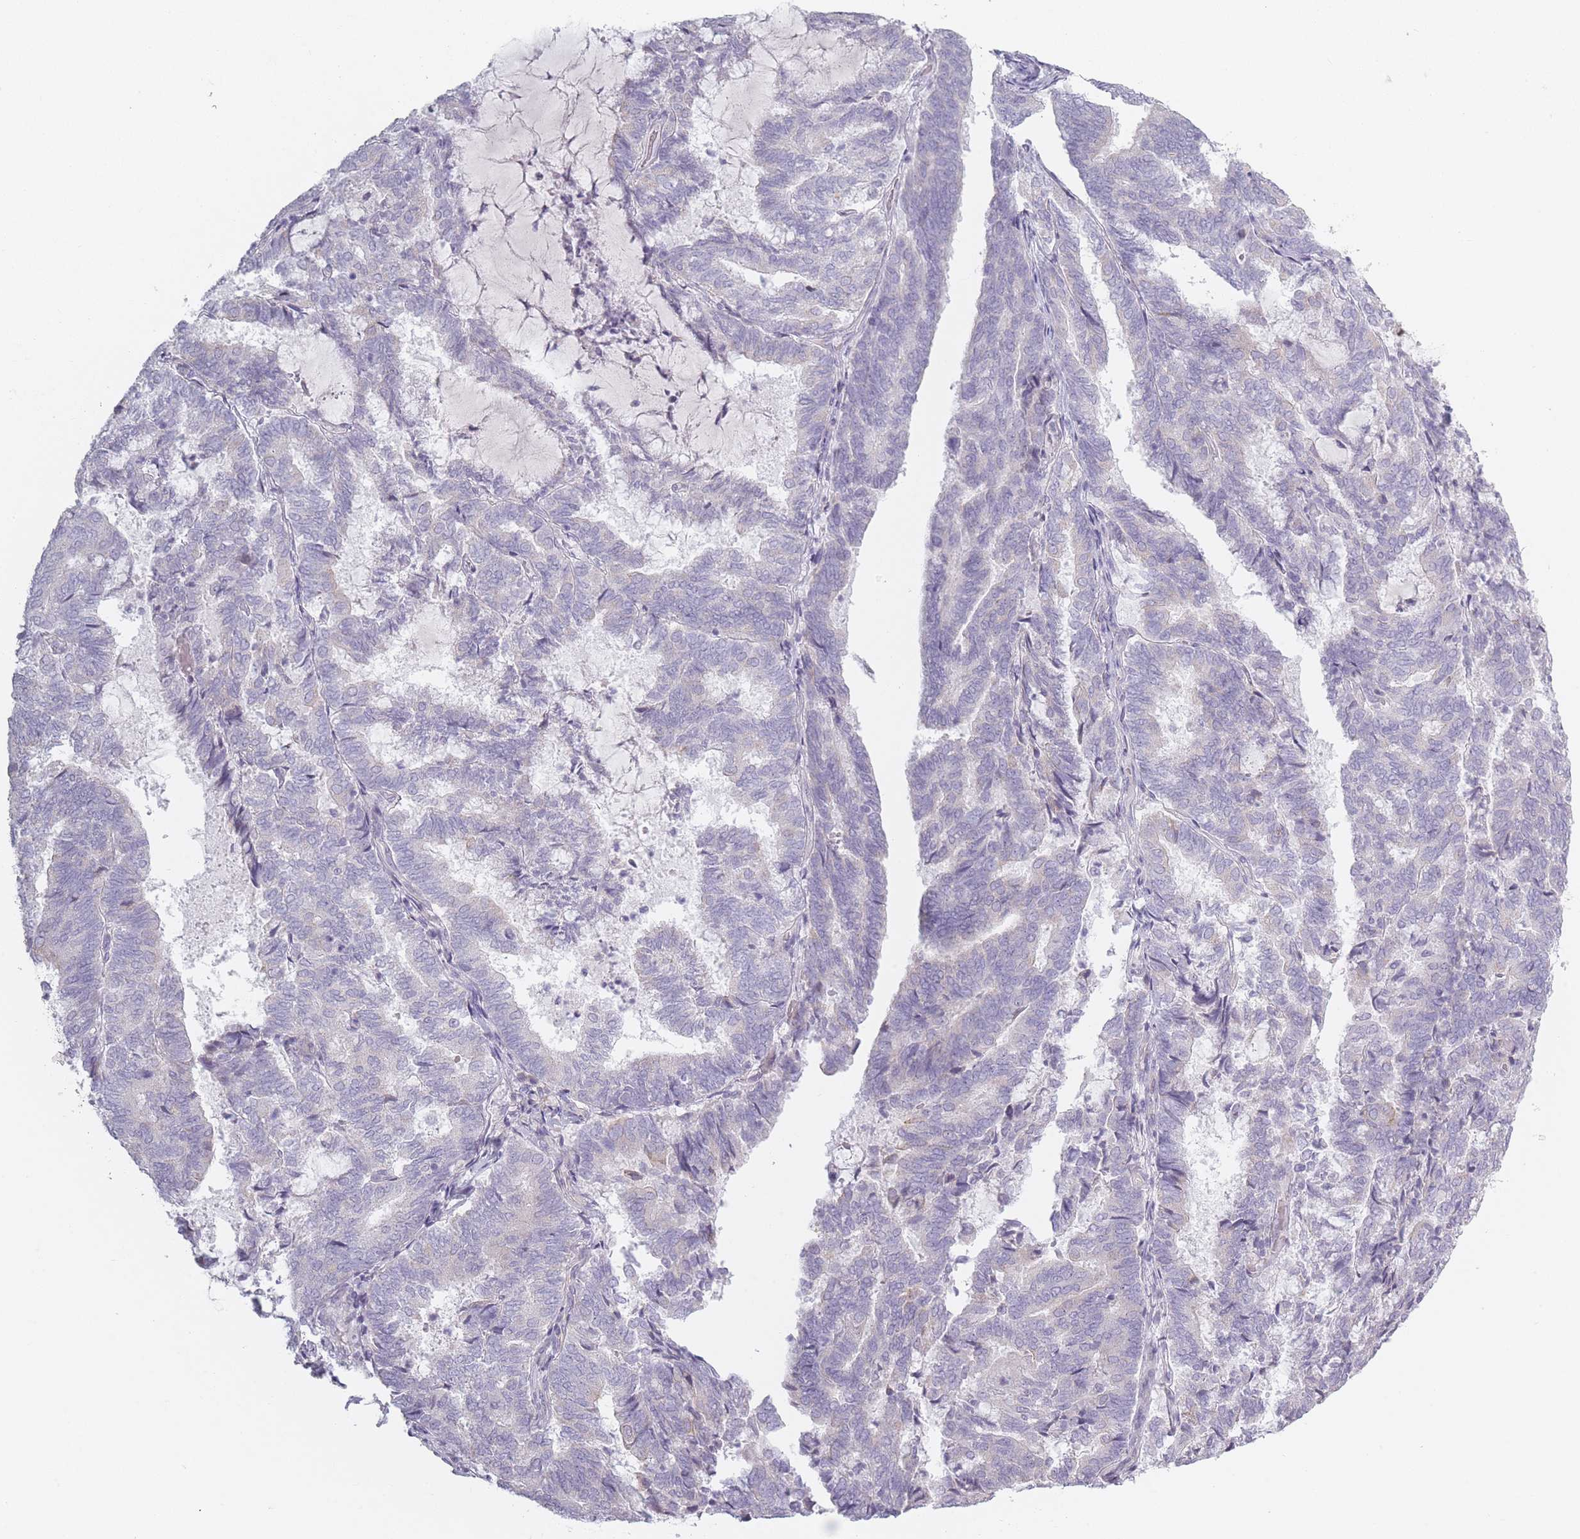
{"staining": {"intensity": "negative", "quantity": "none", "location": "none"}, "tissue": "endometrial cancer", "cell_type": "Tumor cells", "image_type": "cancer", "snomed": [{"axis": "morphology", "description": "Adenocarcinoma, NOS"}, {"axis": "topography", "description": "Endometrium"}], "caption": "Tumor cells show no significant staining in endometrial adenocarcinoma.", "gene": "RASL10B", "patient": {"sex": "female", "age": 80}}